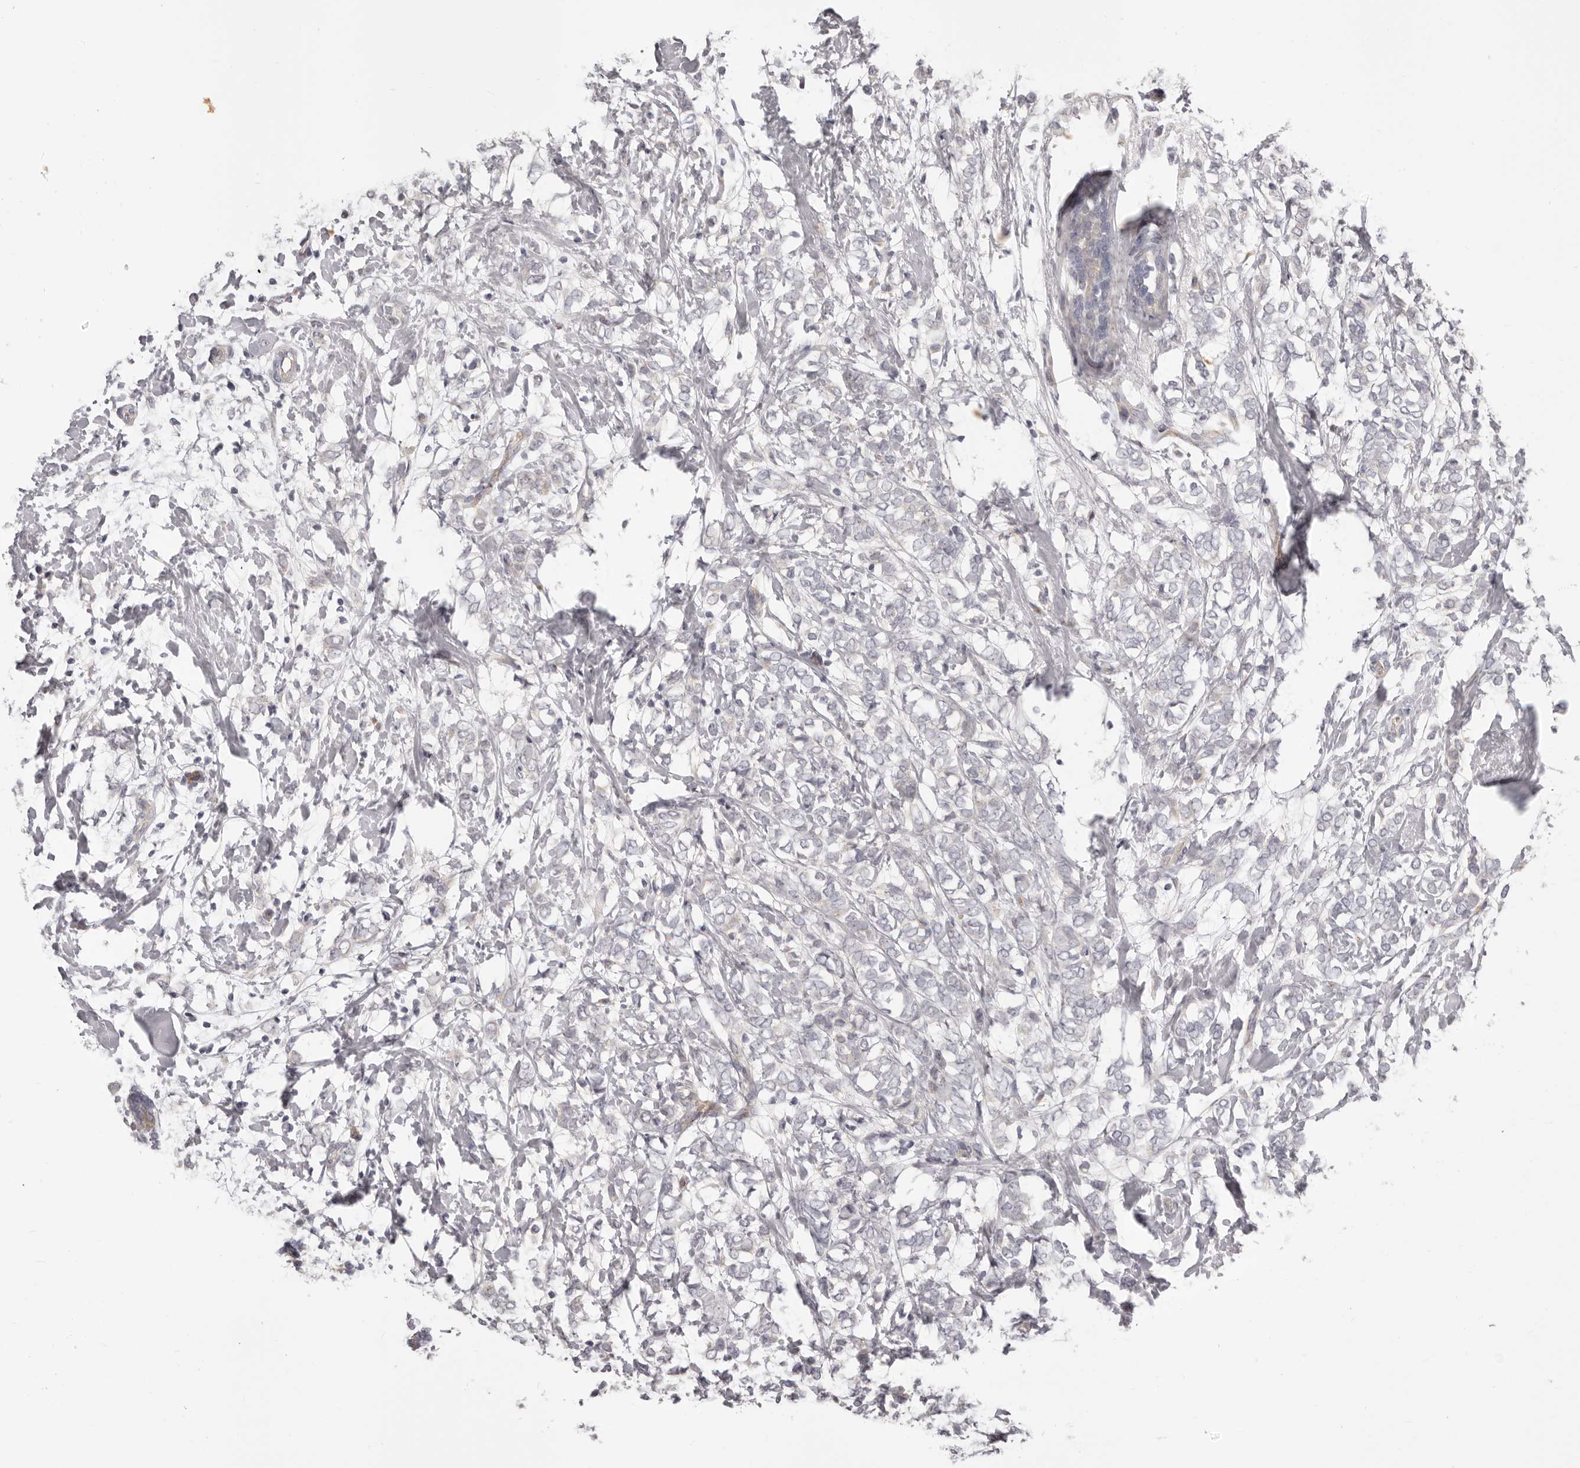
{"staining": {"intensity": "negative", "quantity": "none", "location": "none"}, "tissue": "breast cancer", "cell_type": "Tumor cells", "image_type": "cancer", "snomed": [{"axis": "morphology", "description": "Normal tissue, NOS"}, {"axis": "morphology", "description": "Lobular carcinoma"}, {"axis": "topography", "description": "Breast"}], "caption": "High magnification brightfield microscopy of breast cancer (lobular carcinoma) stained with DAB (brown) and counterstained with hematoxylin (blue): tumor cells show no significant expression.", "gene": "OTUD3", "patient": {"sex": "female", "age": 47}}